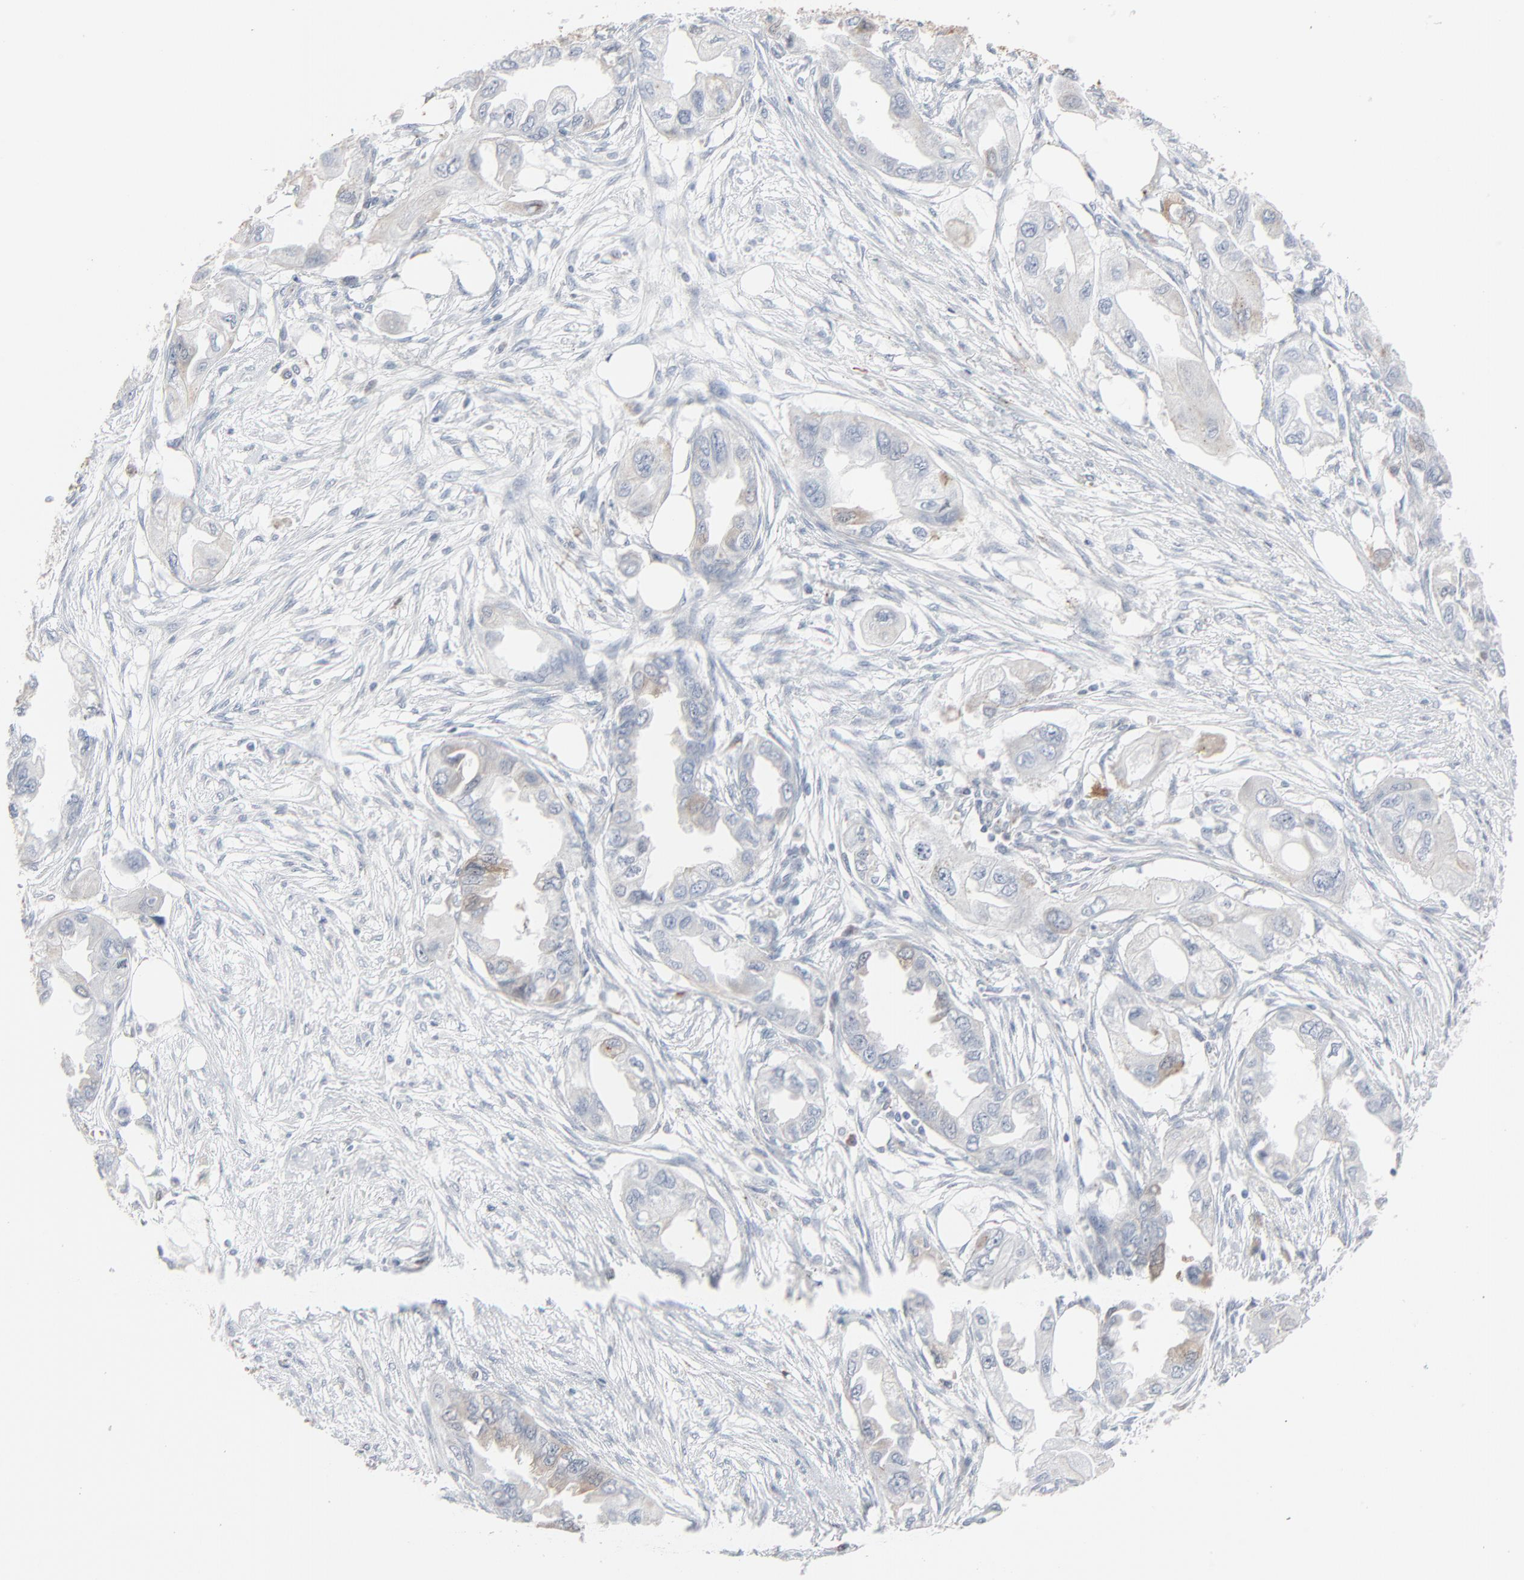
{"staining": {"intensity": "weak", "quantity": "<25%", "location": "cytoplasmic/membranous"}, "tissue": "endometrial cancer", "cell_type": "Tumor cells", "image_type": "cancer", "snomed": [{"axis": "morphology", "description": "Adenocarcinoma, NOS"}, {"axis": "topography", "description": "Endometrium"}], "caption": "This is an immunohistochemistry image of adenocarcinoma (endometrial). There is no positivity in tumor cells.", "gene": "PHGDH", "patient": {"sex": "female", "age": 67}}